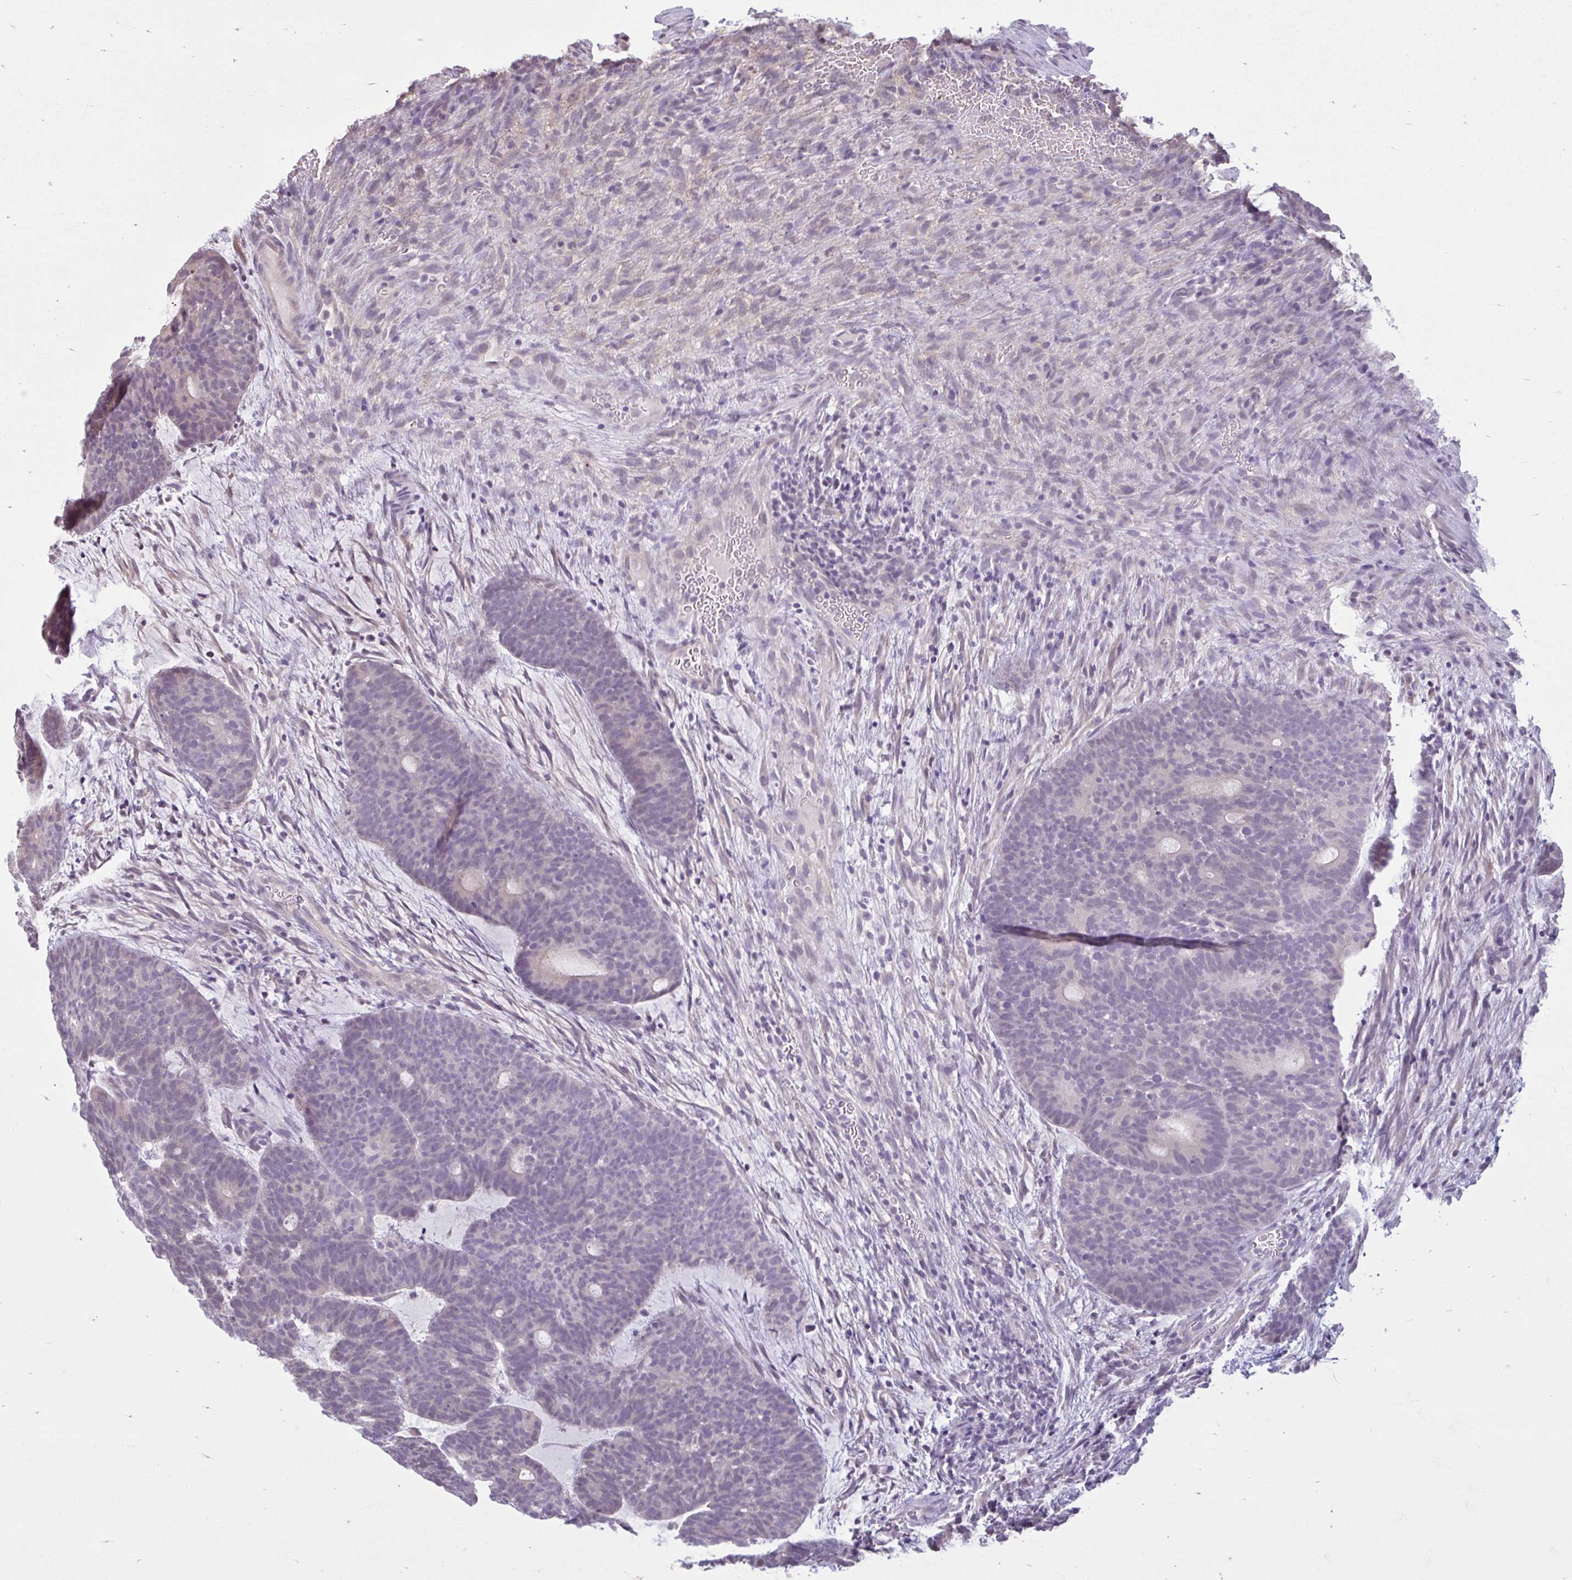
{"staining": {"intensity": "negative", "quantity": "none", "location": "none"}, "tissue": "head and neck cancer", "cell_type": "Tumor cells", "image_type": "cancer", "snomed": [{"axis": "morphology", "description": "Adenocarcinoma, NOS"}, {"axis": "topography", "description": "Head-Neck"}], "caption": "Tumor cells show no significant expression in head and neck adenocarcinoma.", "gene": "CDH19", "patient": {"sex": "female", "age": 81}}